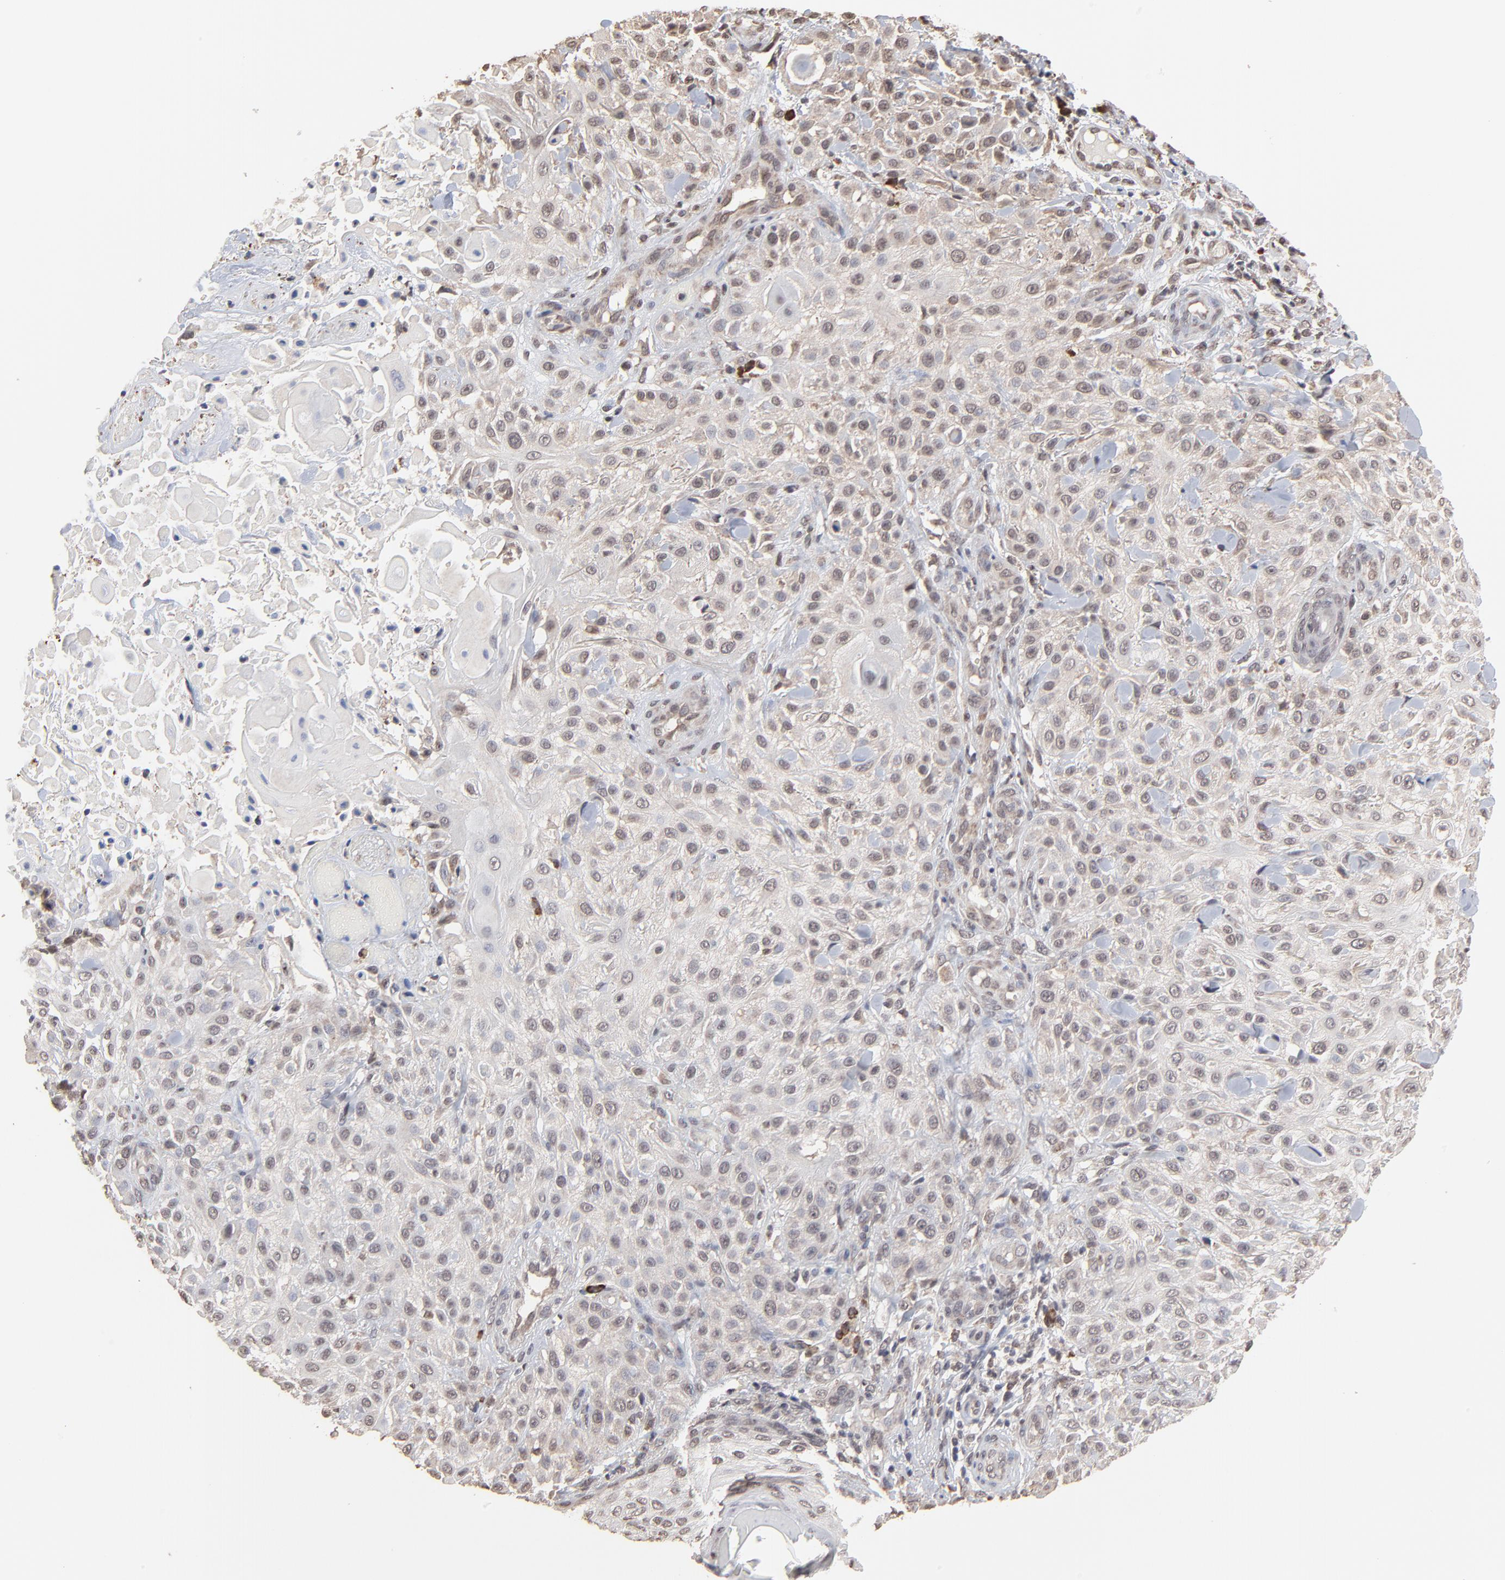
{"staining": {"intensity": "weak", "quantity": "25%-75%", "location": "cytoplasmic/membranous"}, "tissue": "skin cancer", "cell_type": "Tumor cells", "image_type": "cancer", "snomed": [{"axis": "morphology", "description": "Squamous cell carcinoma, NOS"}, {"axis": "topography", "description": "Skin"}], "caption": "A low amount of weak cytoplasmic/membranous staining is present in about 25%-75% of tumor cells in skin cancer tissue.", "gene": "CHM", "patient": {"sex": "female", "age": 42}}